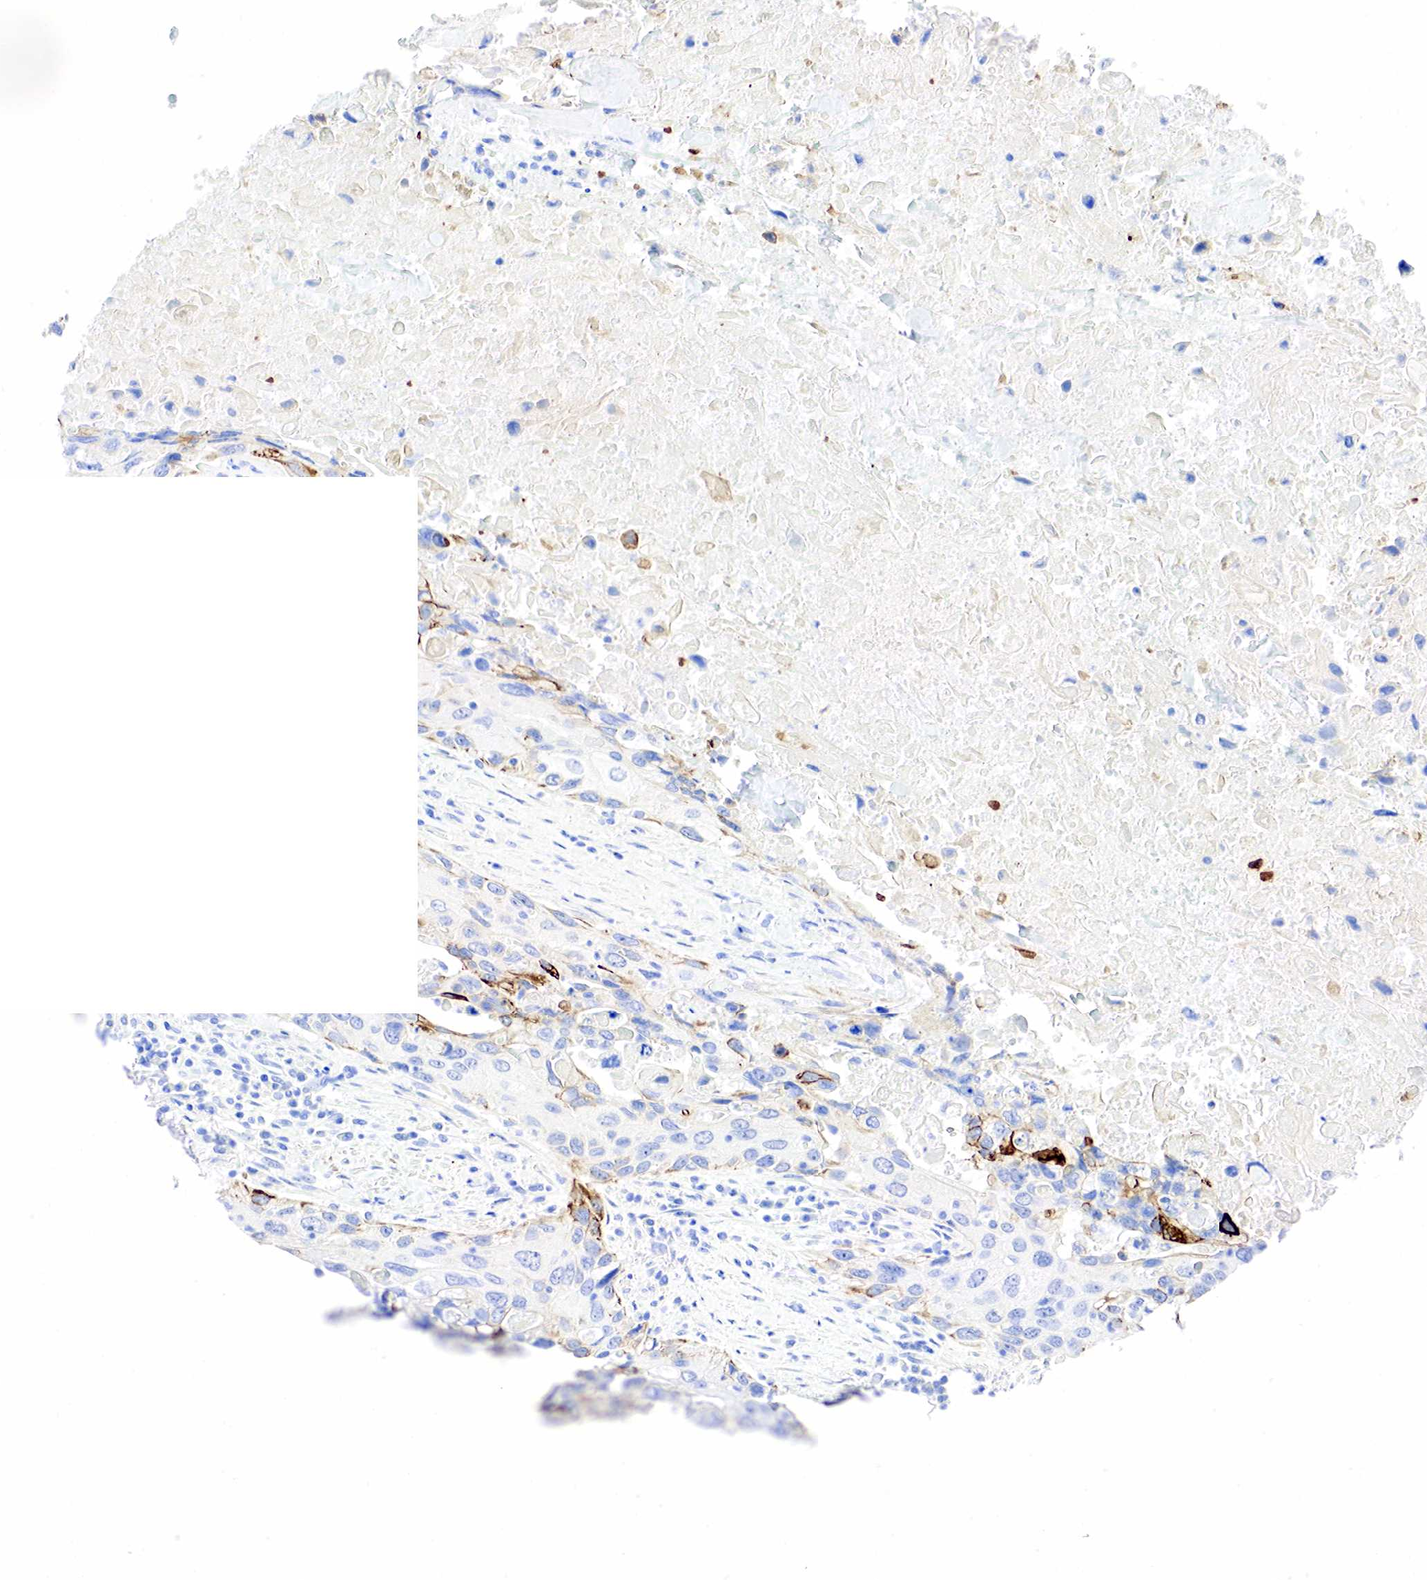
{"staining": {"intensity": "weak", "quantity": "<25%", "location": "cytoplasmic/membranous"}, "tissue": "urothelial cancer", "cell_type": "Tumor cells", "image_type": "cancer", "snomed": [{"axis": "morphology", "description": "Urothelial carcinoma, High grade"}, {"axis": "topography", "description": "Urinary bladder"}], "caption": "Tumor cells show no significant expression in urothelial carcinoma (high-grade). (Brightfield microscopy of DAB (3,3'-diaminobenzidine) IHC at high magnification).", "gene": "KRT18", "patient": {"sex": "male", "age": 71}}